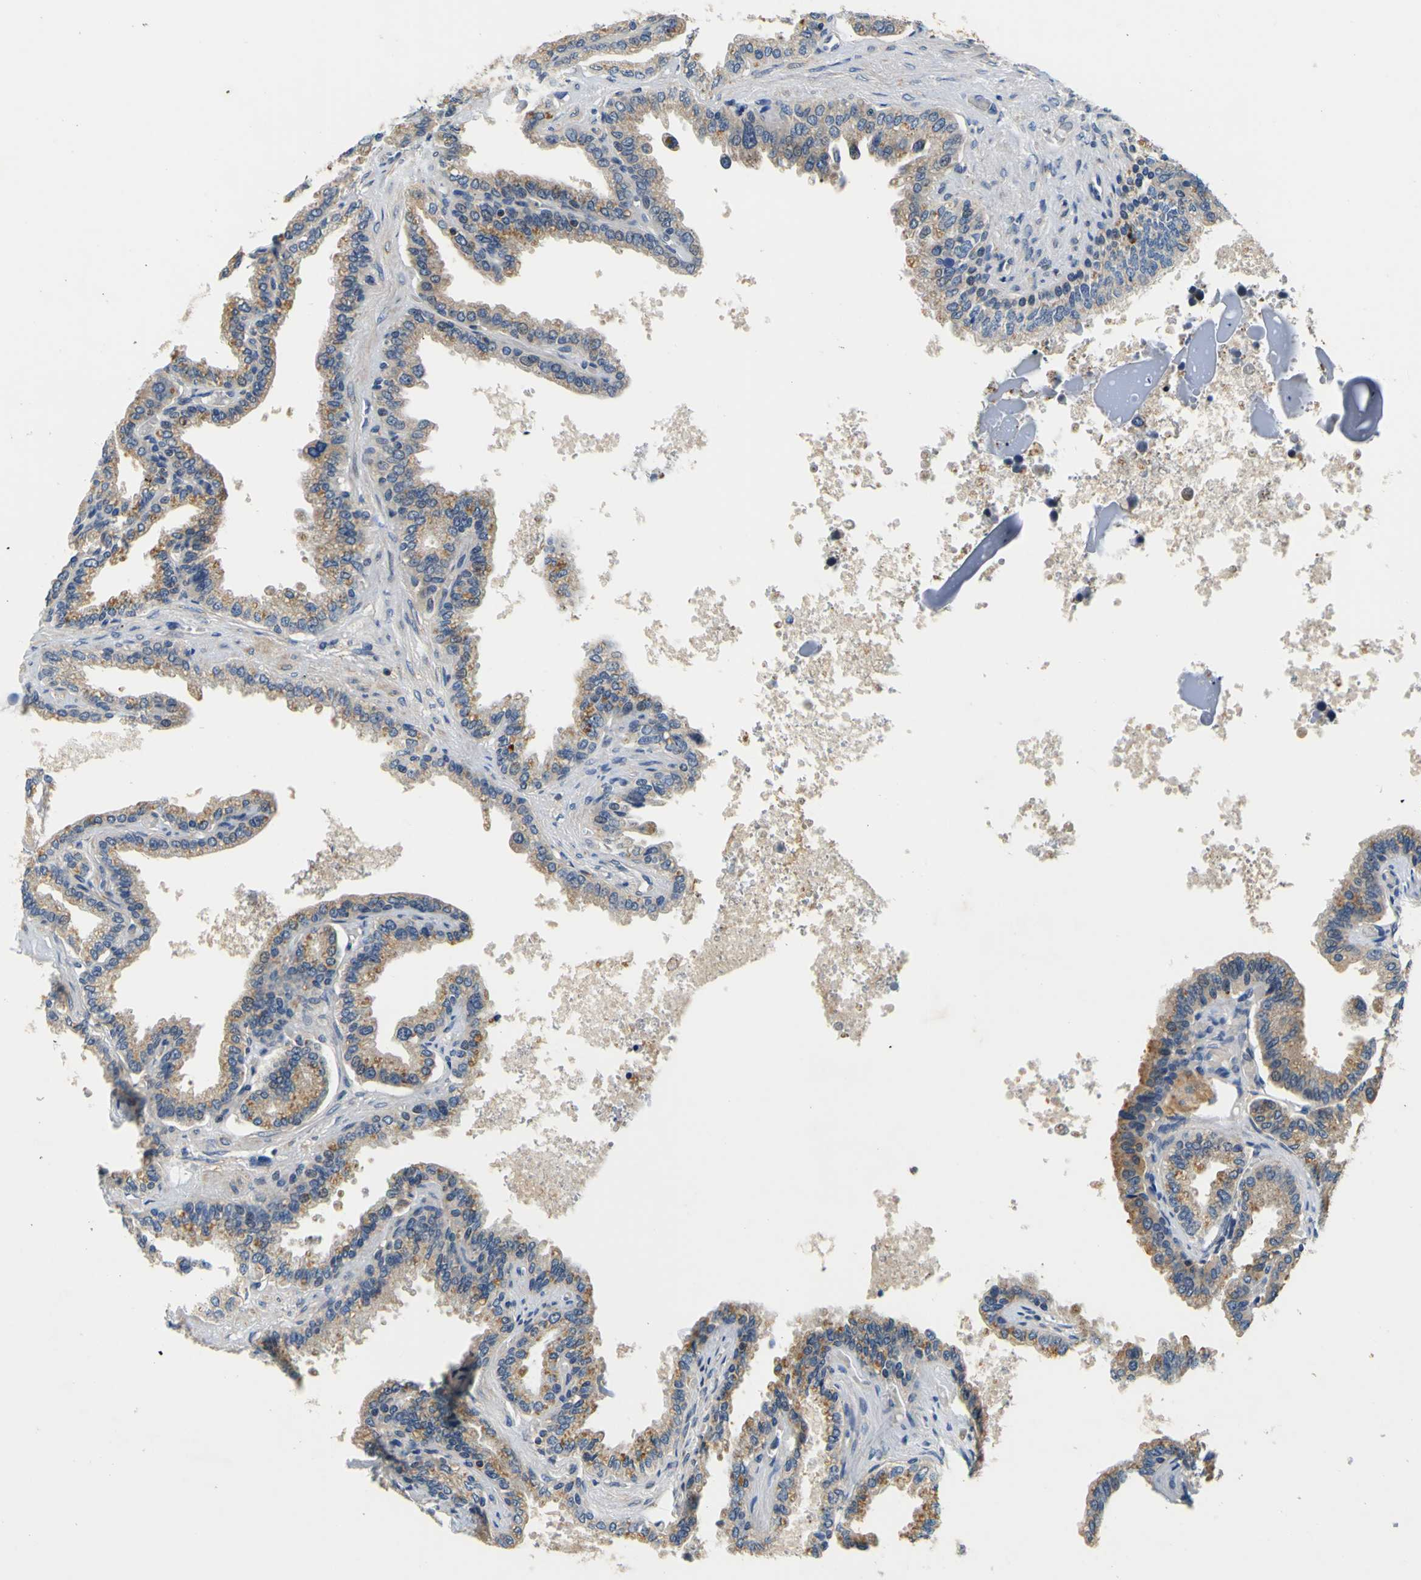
{"staining": {"intensity": "moderate", "quantity": ">75%", "location": "cytoplasmic/membranous"}, "tissue": "seminal vesicle", "cell_type": "Glandular cells", "image_type": "normal", "snomed": [{"axis": "morphology", "description": "Normal tissue, NOS"}, {"axis": "topography", "description": "Seminal veicle"}], "caption": "Glandular cells display medium levels of moderate cytoplasmic/membranous positivity in approximately >75% of cells in normal seminal vesicle.", "gene": "TNIK", "patient": {"sex": "male", "age": 46}}